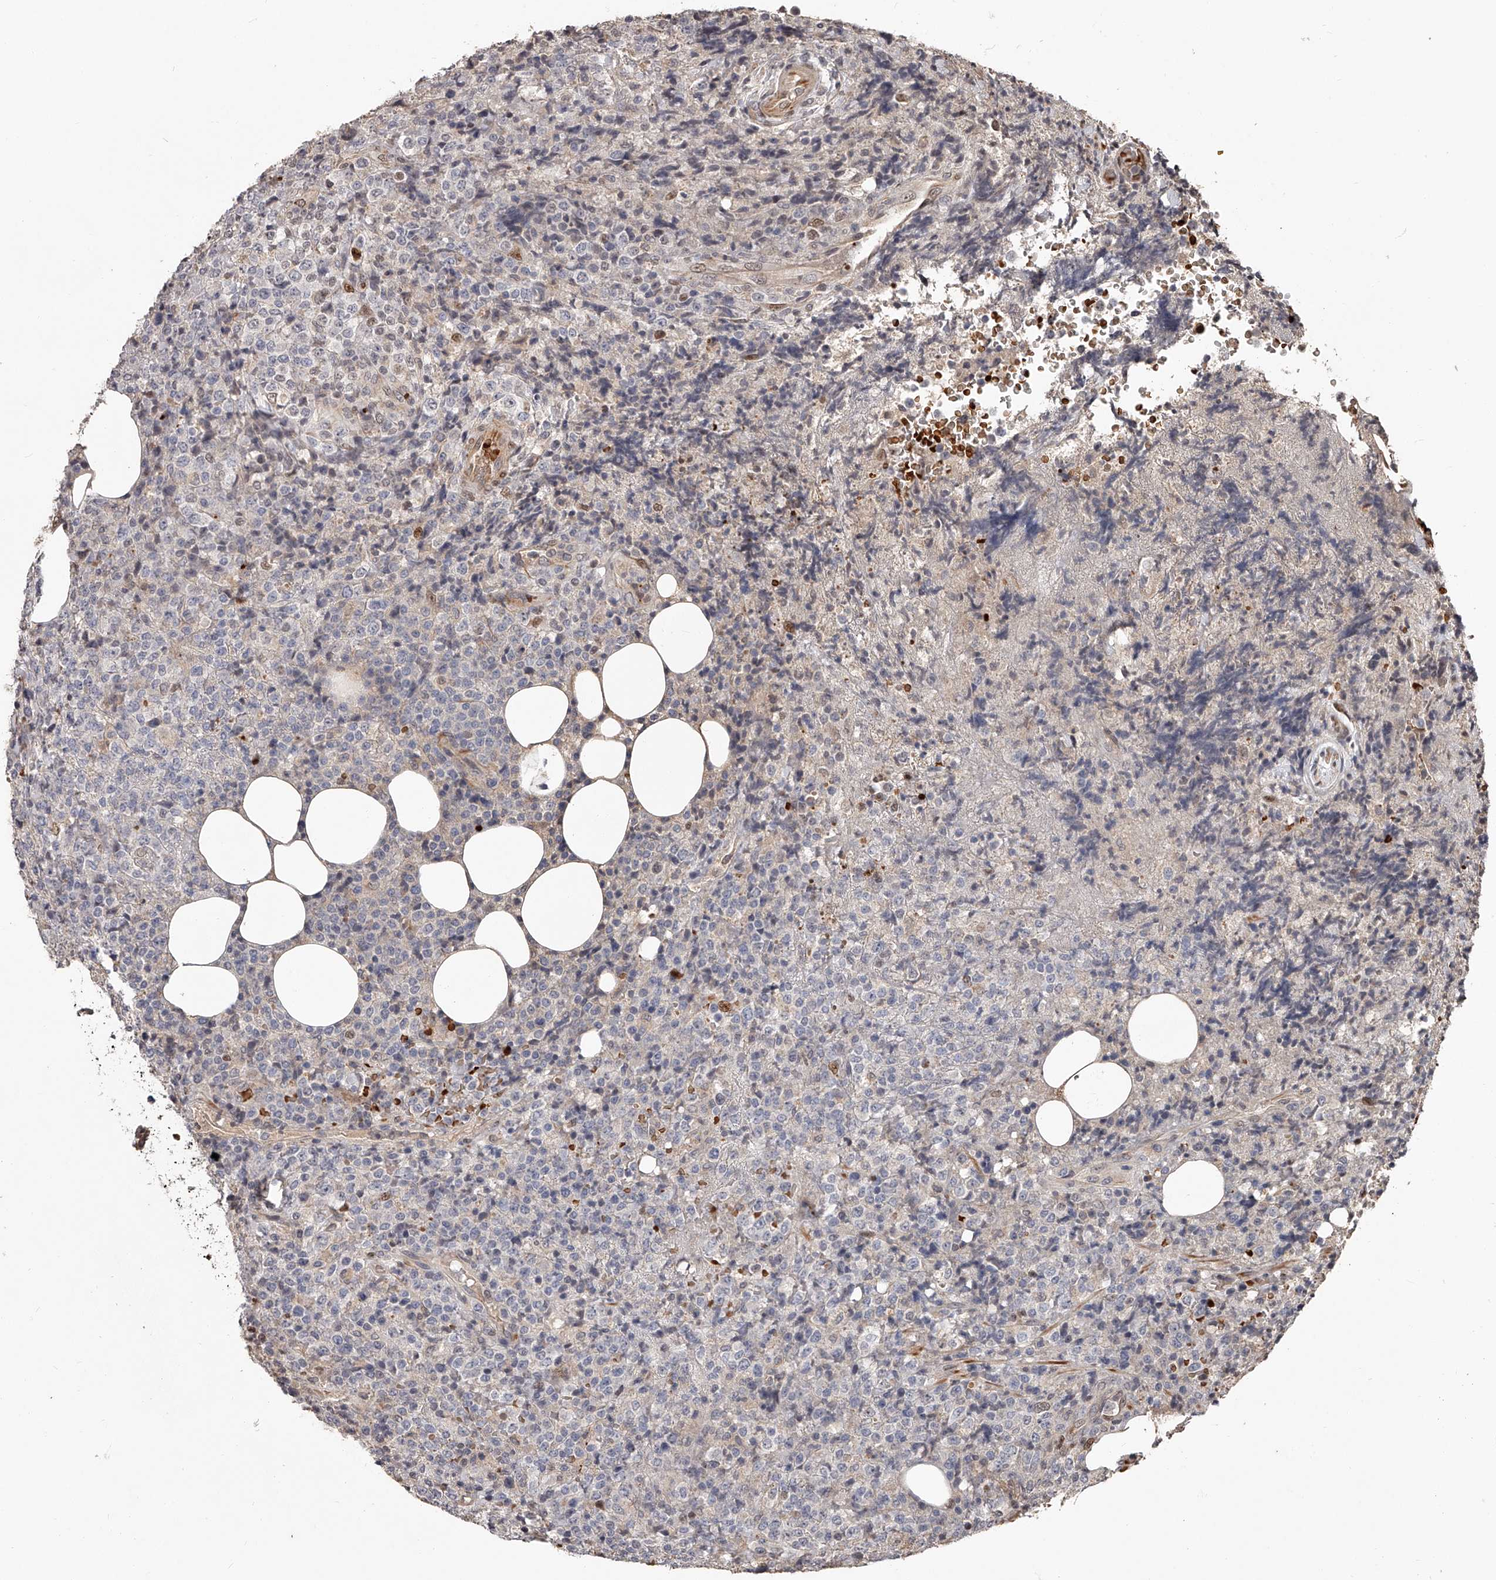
{"staining": {"intensity": "negative", "quantity": "none", "location": "none"}, "tissue": "lymphoma", "cell_type": "Tumor cells", "image_type": "cancer", "snomed": [{"axis": "morphology", "description": "Malignant lymphoma, non-Hodgkin's type, High grade"}, {"axis": "topography", "description": "Lymph node"}], "caption": "A histopathology image of human high-grade malignant lymphoma, non-Hodgkin's type is negative for staining in tumor cells.", "gene": "URGCP", "patient": {"sex": "male", "age": 13}}